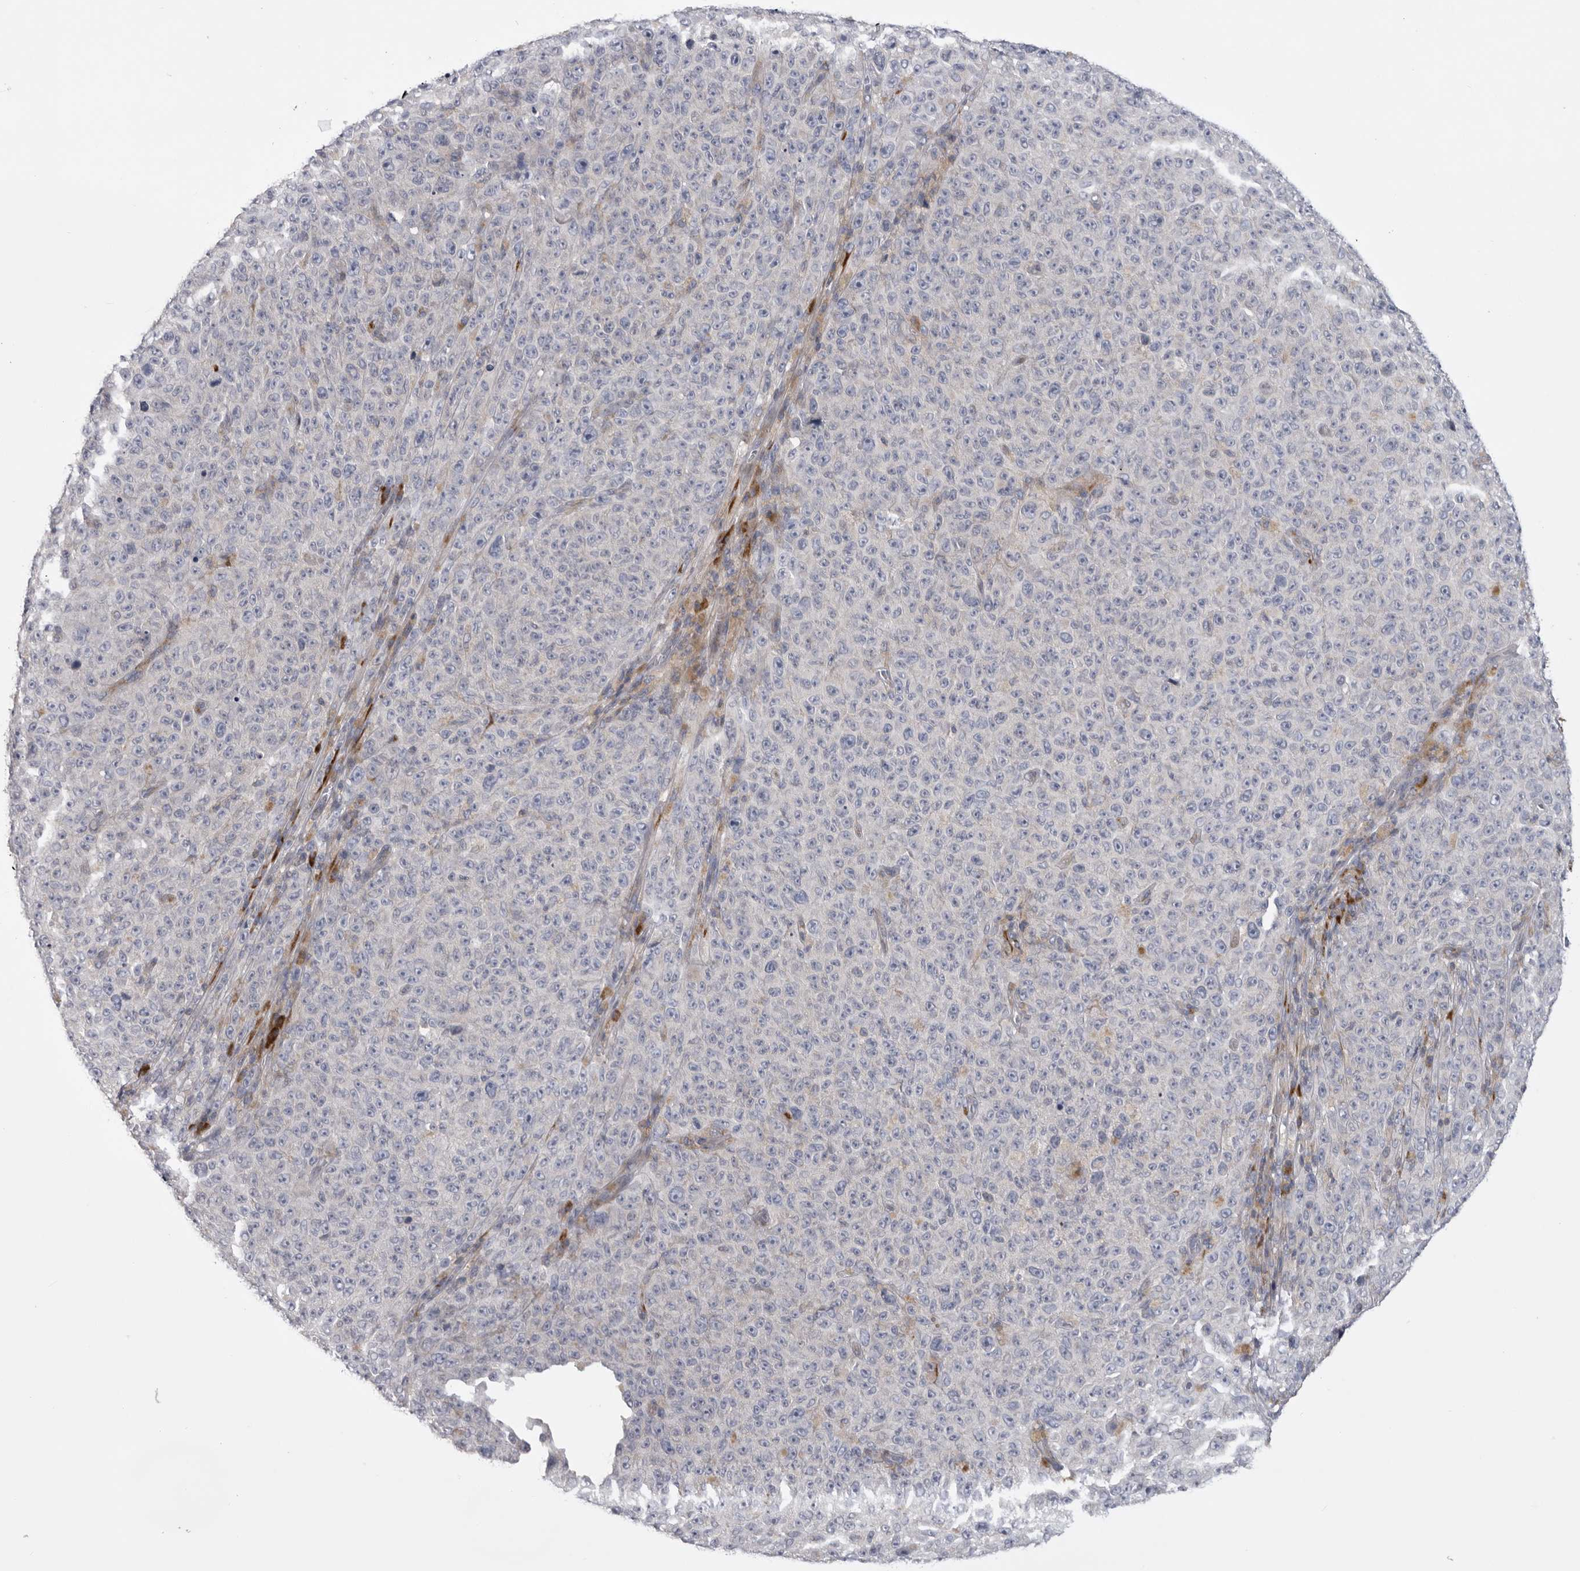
{"staining": {"intensity": "negative", "quantity": "none", "location": "none"}, "tissue": "melanoma", "cell_type": "Tumor cells", "image_type": "cancer", "snomed": [{"axis": "morphology", "description": "Malignant melanoma, NOS"}, {"axis": "topography", "description": "Skin"}], "caption": "Immunohistochemistry (IHC) histopathology image of neoplastic tissue: human melanoma stained with DAB (3,3'-diaminobenzidine) demonstrates no significant protein positivity in tumor cells. The staining was performed using DAB (3,3'-diaminobenzidine) to visualize the protein expression in brown, while the nuclei were stained in blue with hematoxylin (Magnification: 20x).", "gene": "USP24", "patient": {"sex": "female", "age": 82}}